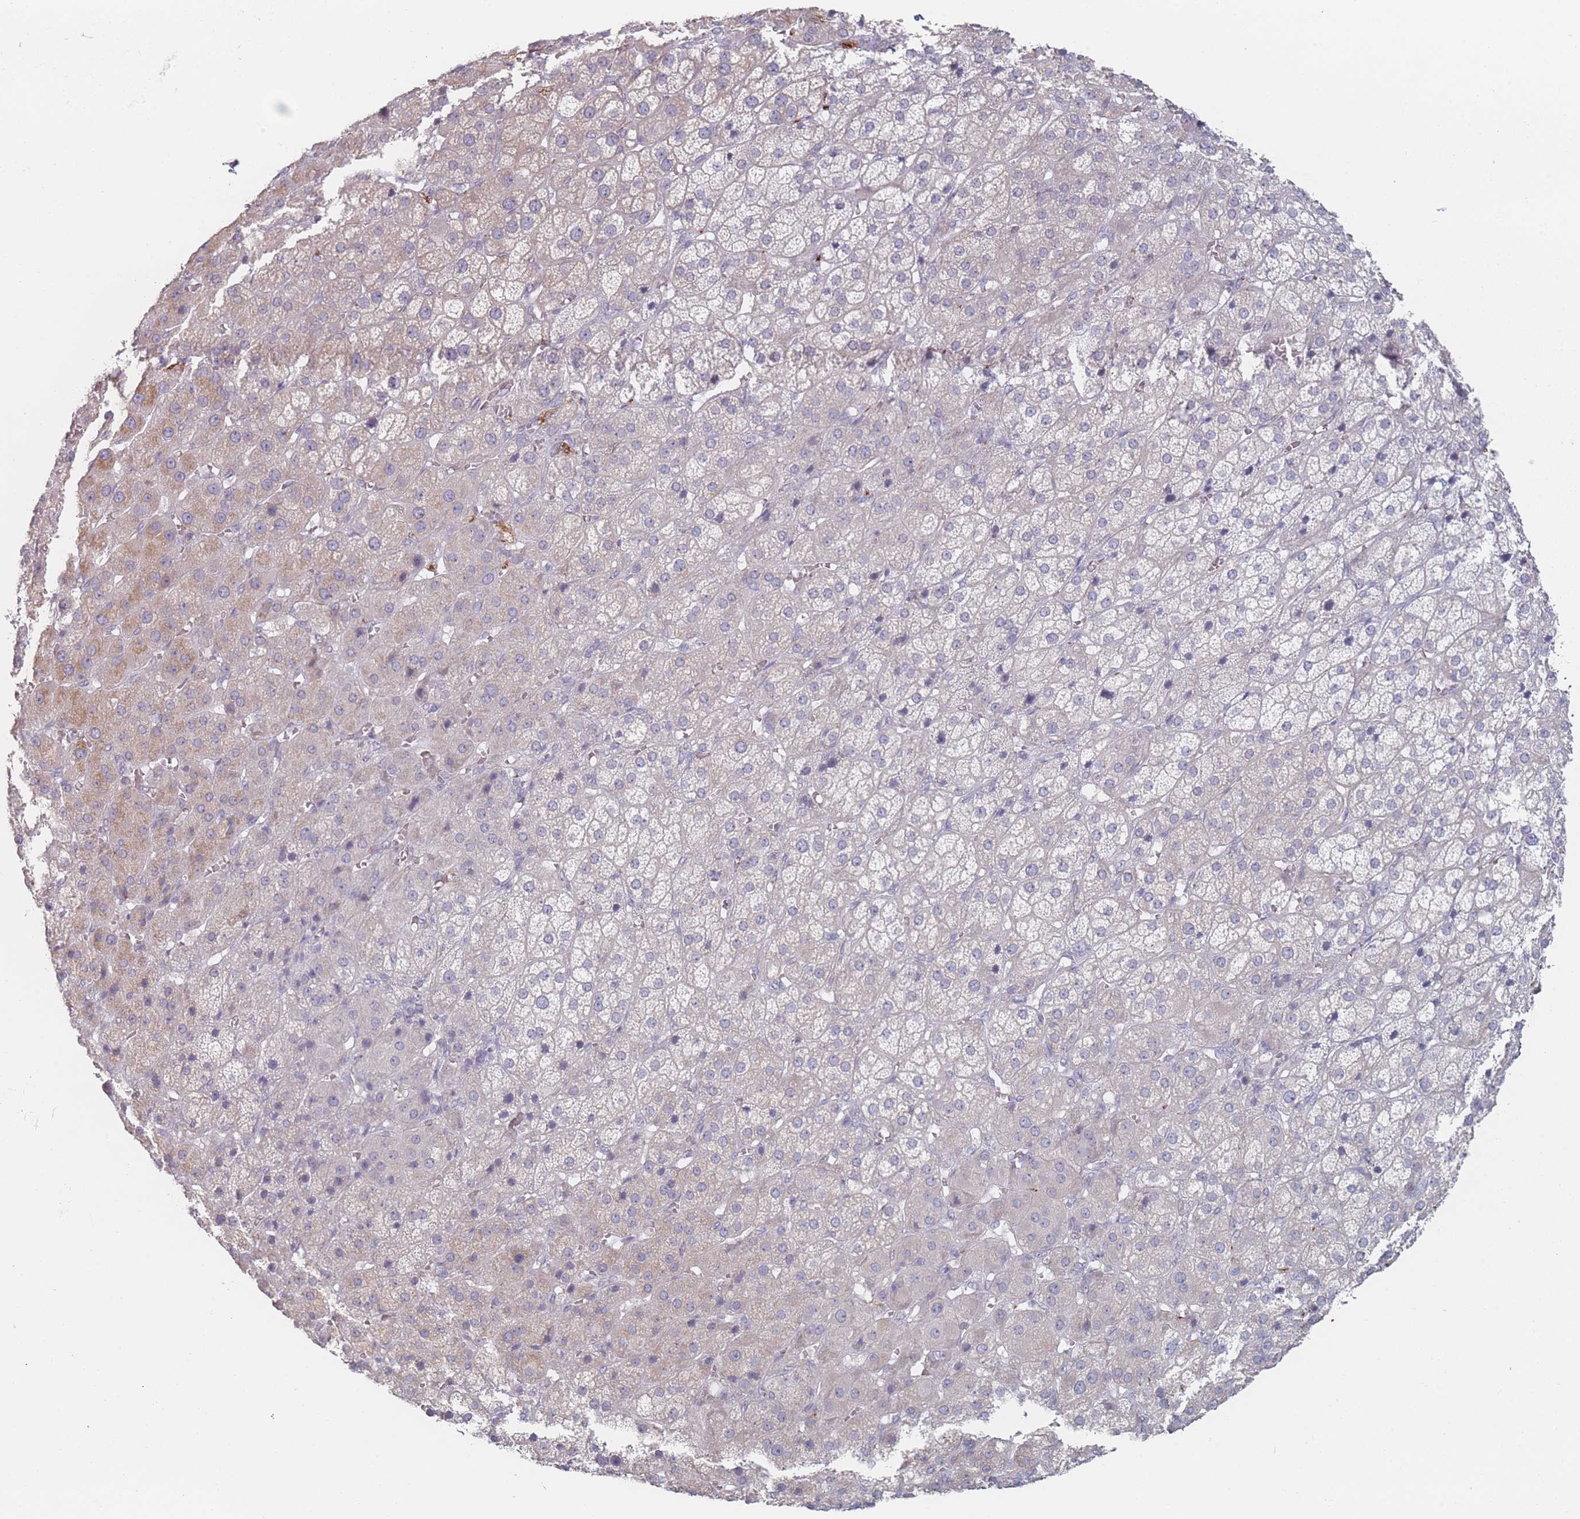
{"staining": {"intensity": "weak", "quantity": "<25%", "location": "cytoplasmic/membranous"}, "tissue": "adrenal gland", "cell_type": "Glandular cells", "image_type": "normal", "snomed": [{"axis": "morphology", "description": "Normal tissue, NOS"}, {"axis": "topography", "description": "Adrenal gland"}], "caption": "Image shows no protein expression in glandular cells of unremarkable adrenal gland.", "gene": "RNF4", "patient": {"sex": "female", "age": 57}}